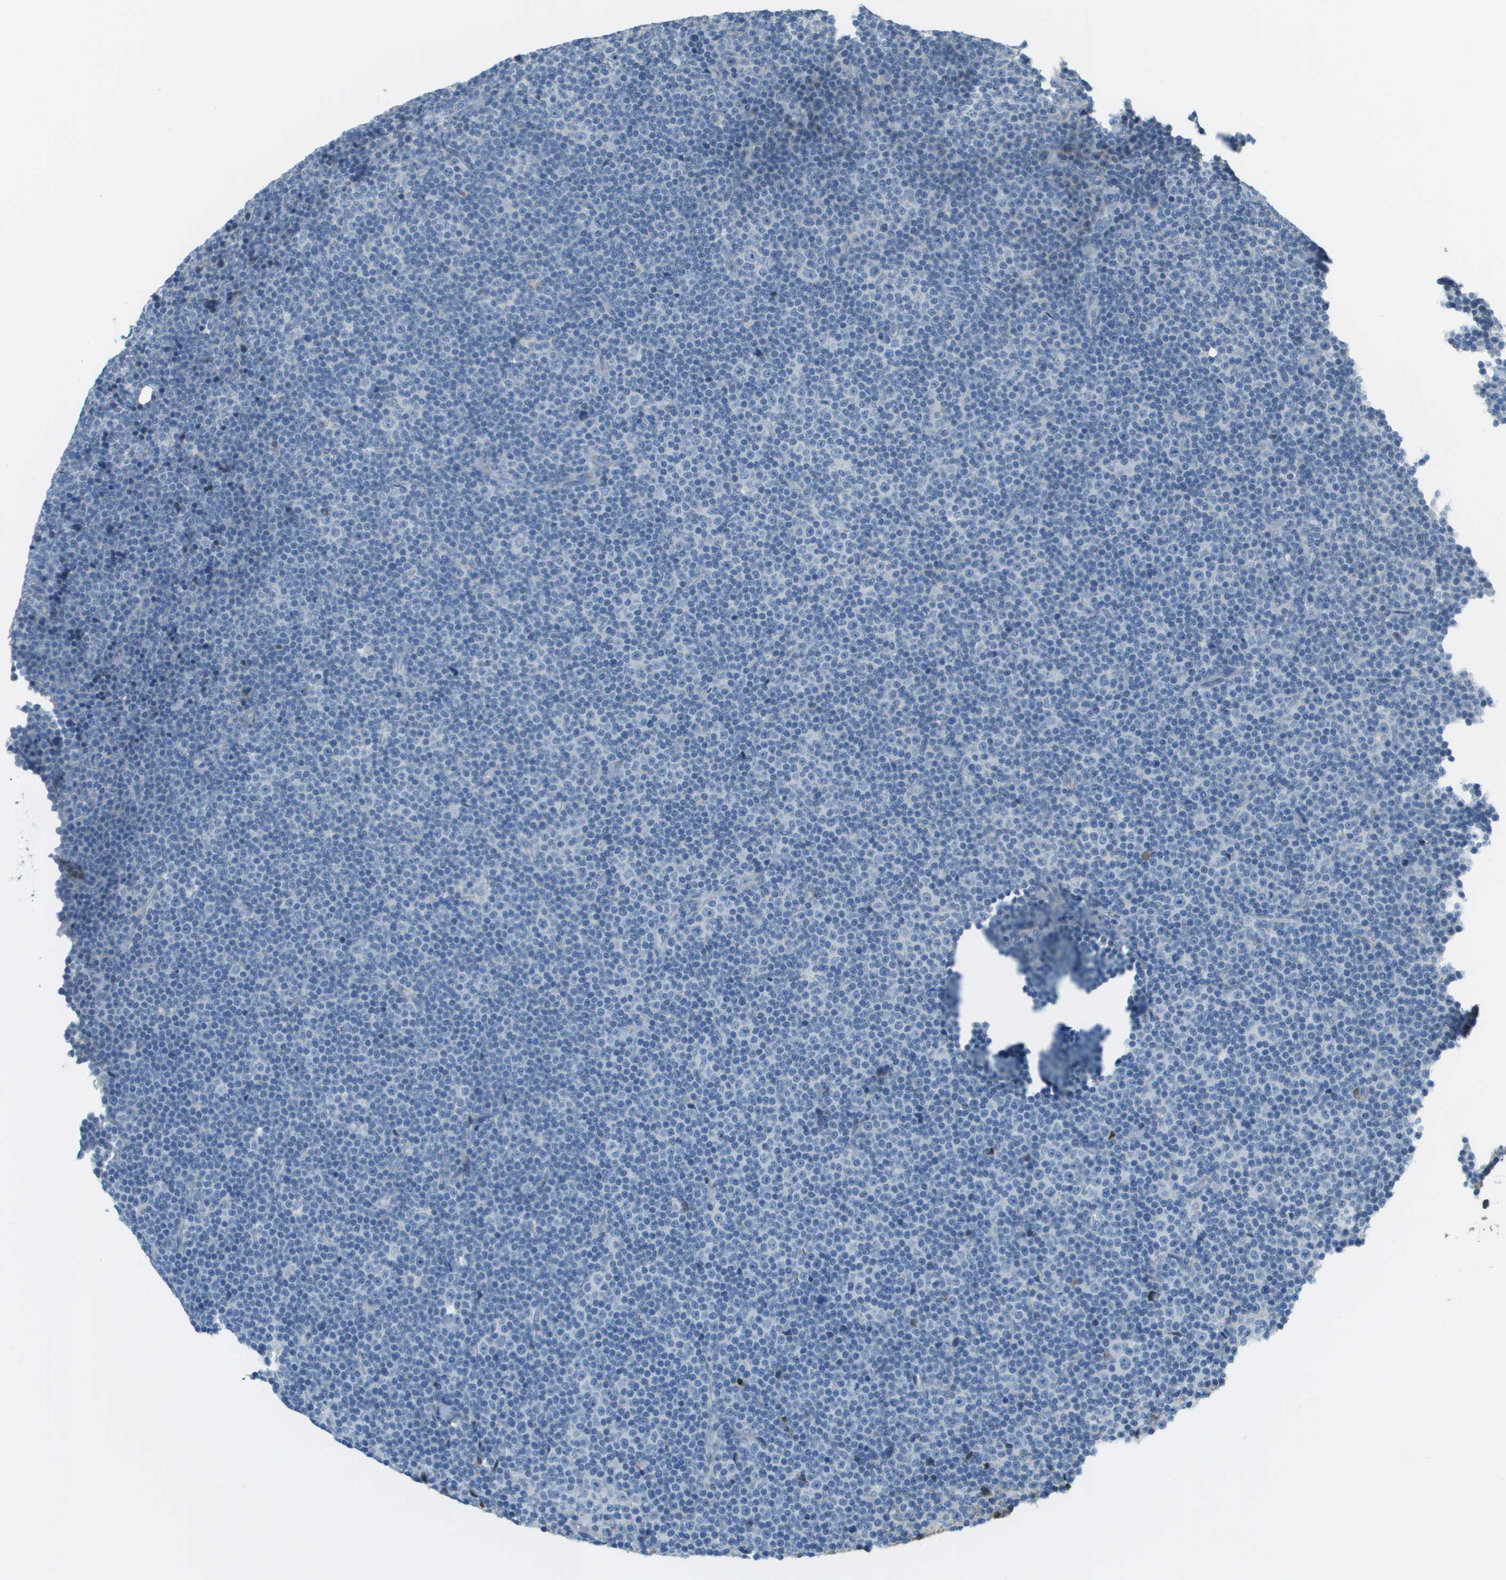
{"staining": {"intensity": "negative", "quantity": "none", "location": "none"}, "tissue": "lymphoma", "cell_type": "Tumor cells", "image_type": "cancer", "snomed": [{"axis": "morphology", "description": "Malignant lymphoma, non-Hodgkin's type, Low grade"}, {"axis": "topography", "description": "Lymph node"}], "caption": "This is an immunohistochemistry micrograph of human lymphoma. There is no positivity in tumor cells.", "gene": "DCN", "patient": {"sex": "female", "age": 67}}